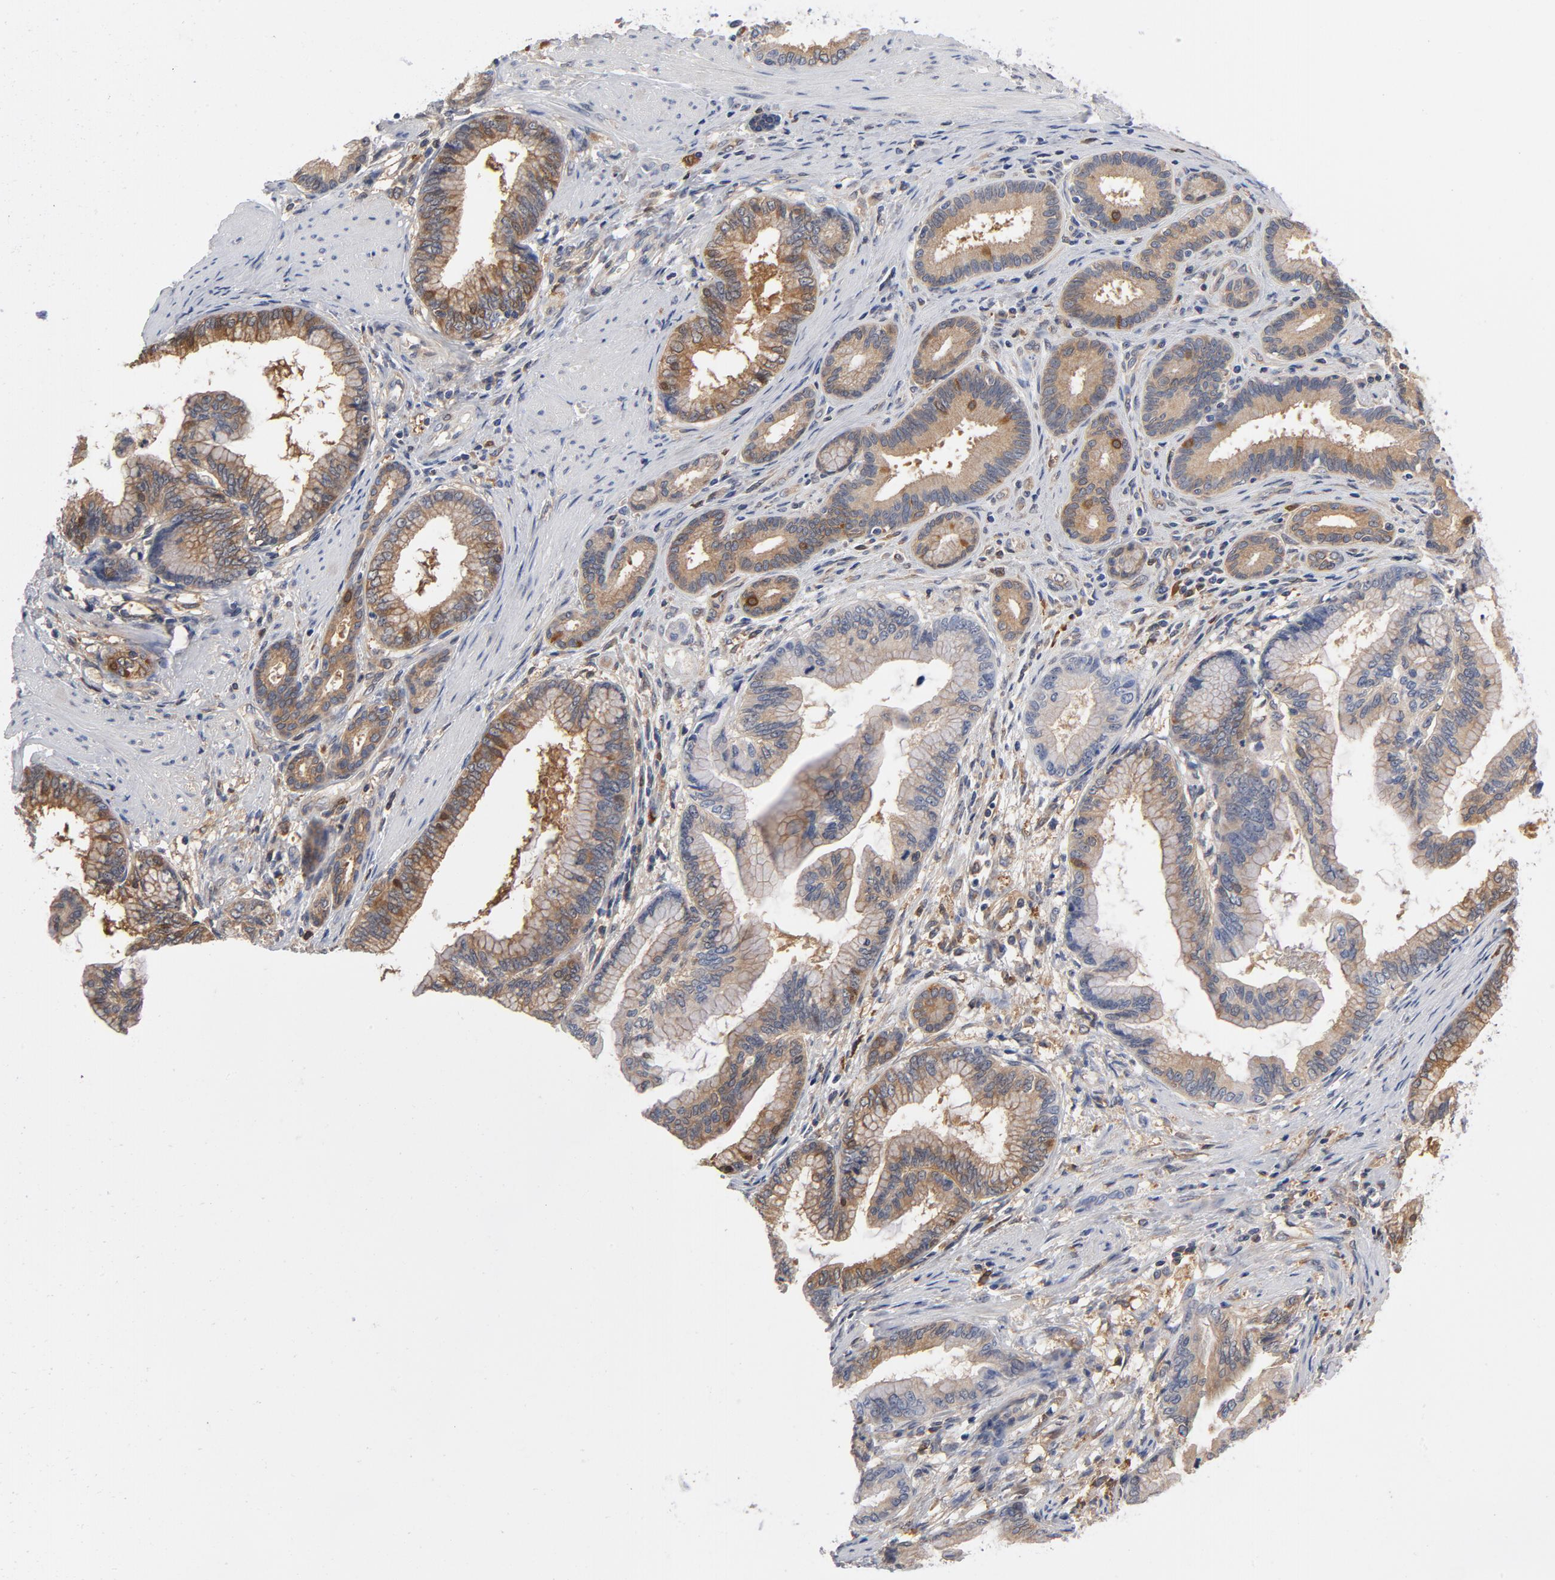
{"staining": {"intensity": "weak", "quantity": "25%-75%", "location": "cytoplasmic/membranous"}, "tissue": "pancreatic cancer", "cell_type": "Tumor cells", "image_type": "cancer", "snomed": [{"axis": "morphology", "description": "Adenocarcinoma, NOS"}, {"axis": "topography", "description": "Pancreas"}], "caption": "Immunohistochemical staining of adenocarcinoma (pancreatic) reveals low levels of weak cytoplasmic/membranous staining in approximately 25%-75% of tumor cells. The staining was performed using DAB, with brown indicating positive protein expression. Nuclei are stained blue with hematoxylin.", "gene": "ASMTL", "patient": {"sex": "female", "age": 64}}